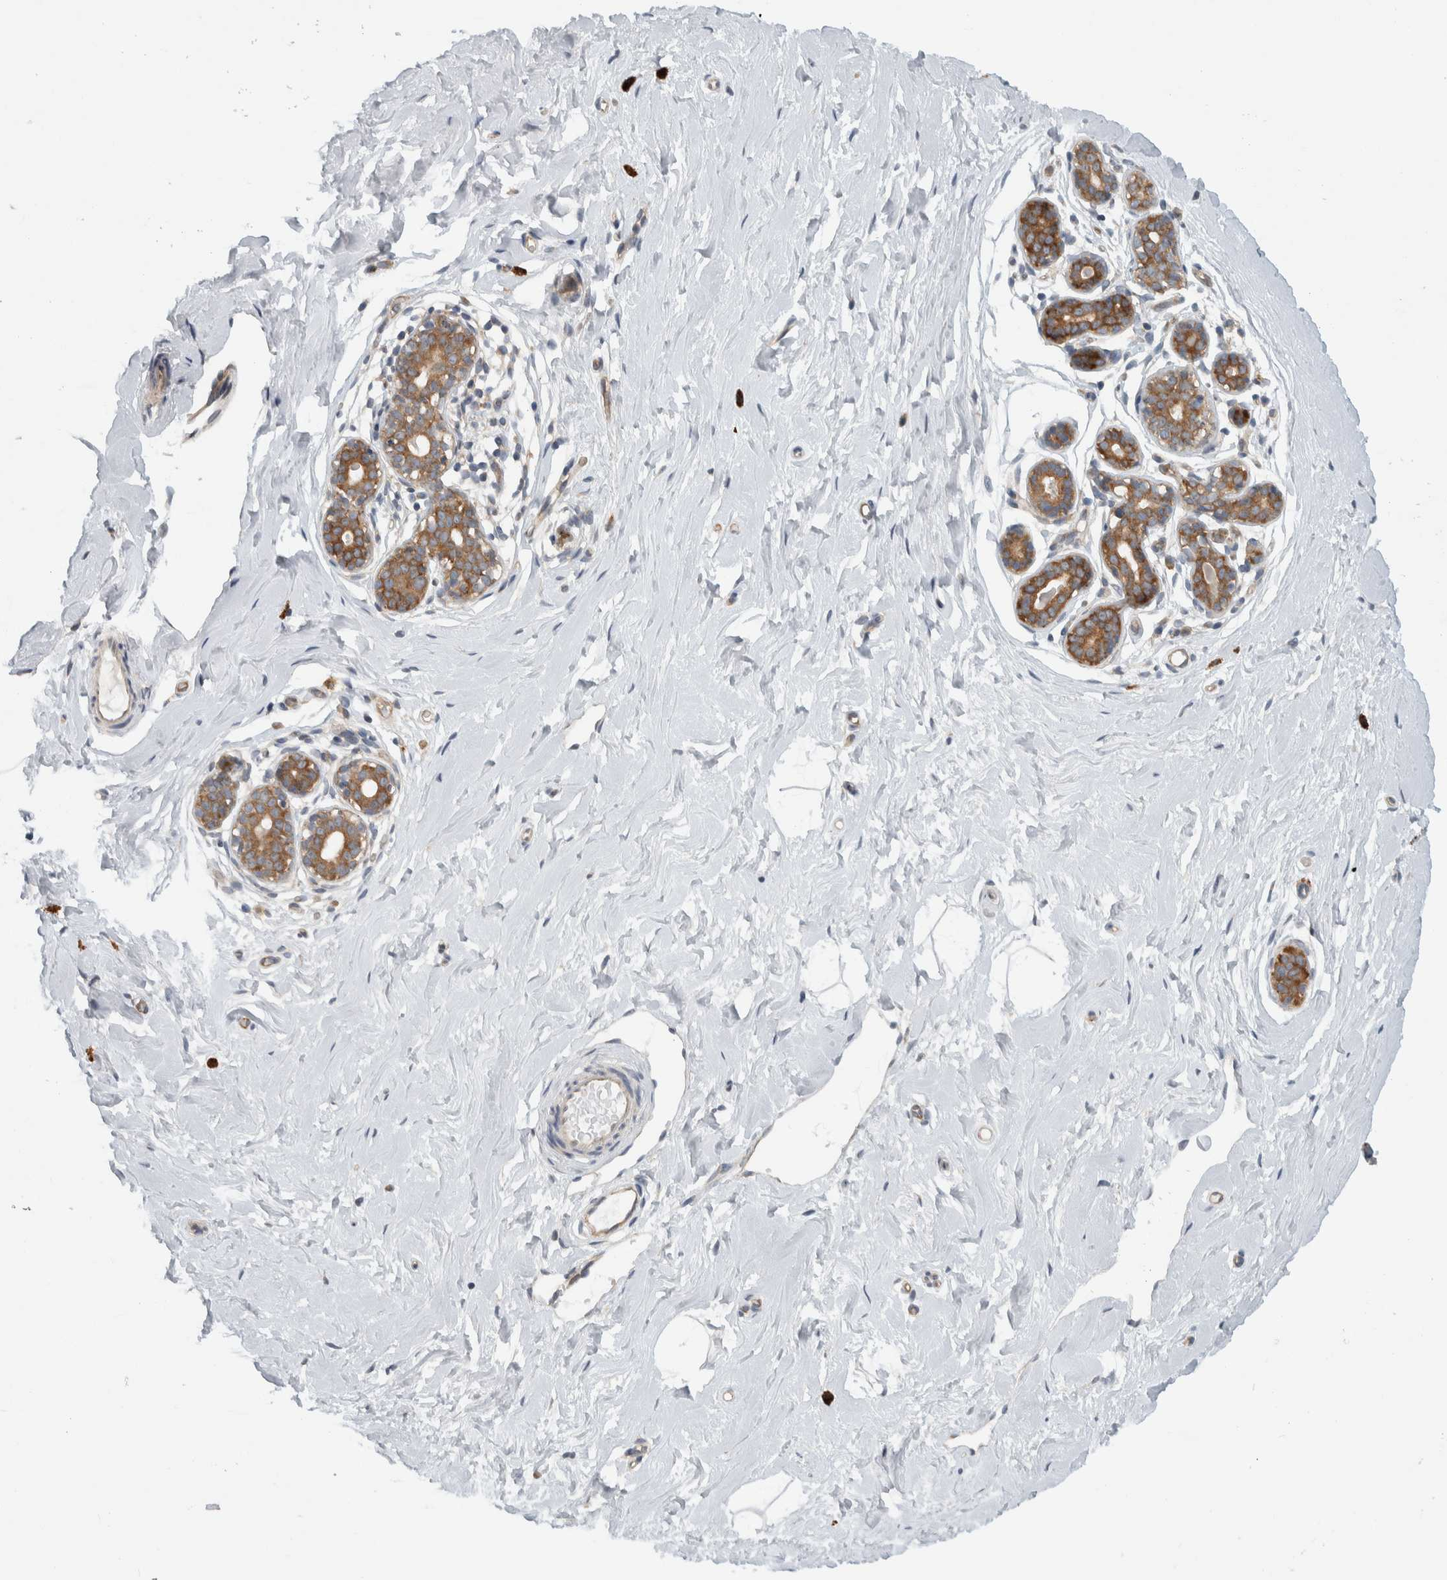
{"staining": {"intensity": "negative", "quantity": "none", "location": "none"}, "tissue": "breast", "cell_type": "Adipocytes", "image_type": "normal", "snomed": [{"axis": "morphology", "description": "Normal tissue, NOS"}, {"axis": "topography", "description": "Breast"}], "caption": "Protein analysis of unremarkable breast shows no significant expression in adipocytes.", "gene": "CCDC43", "patient": {"sex": "female", "age": 23}}